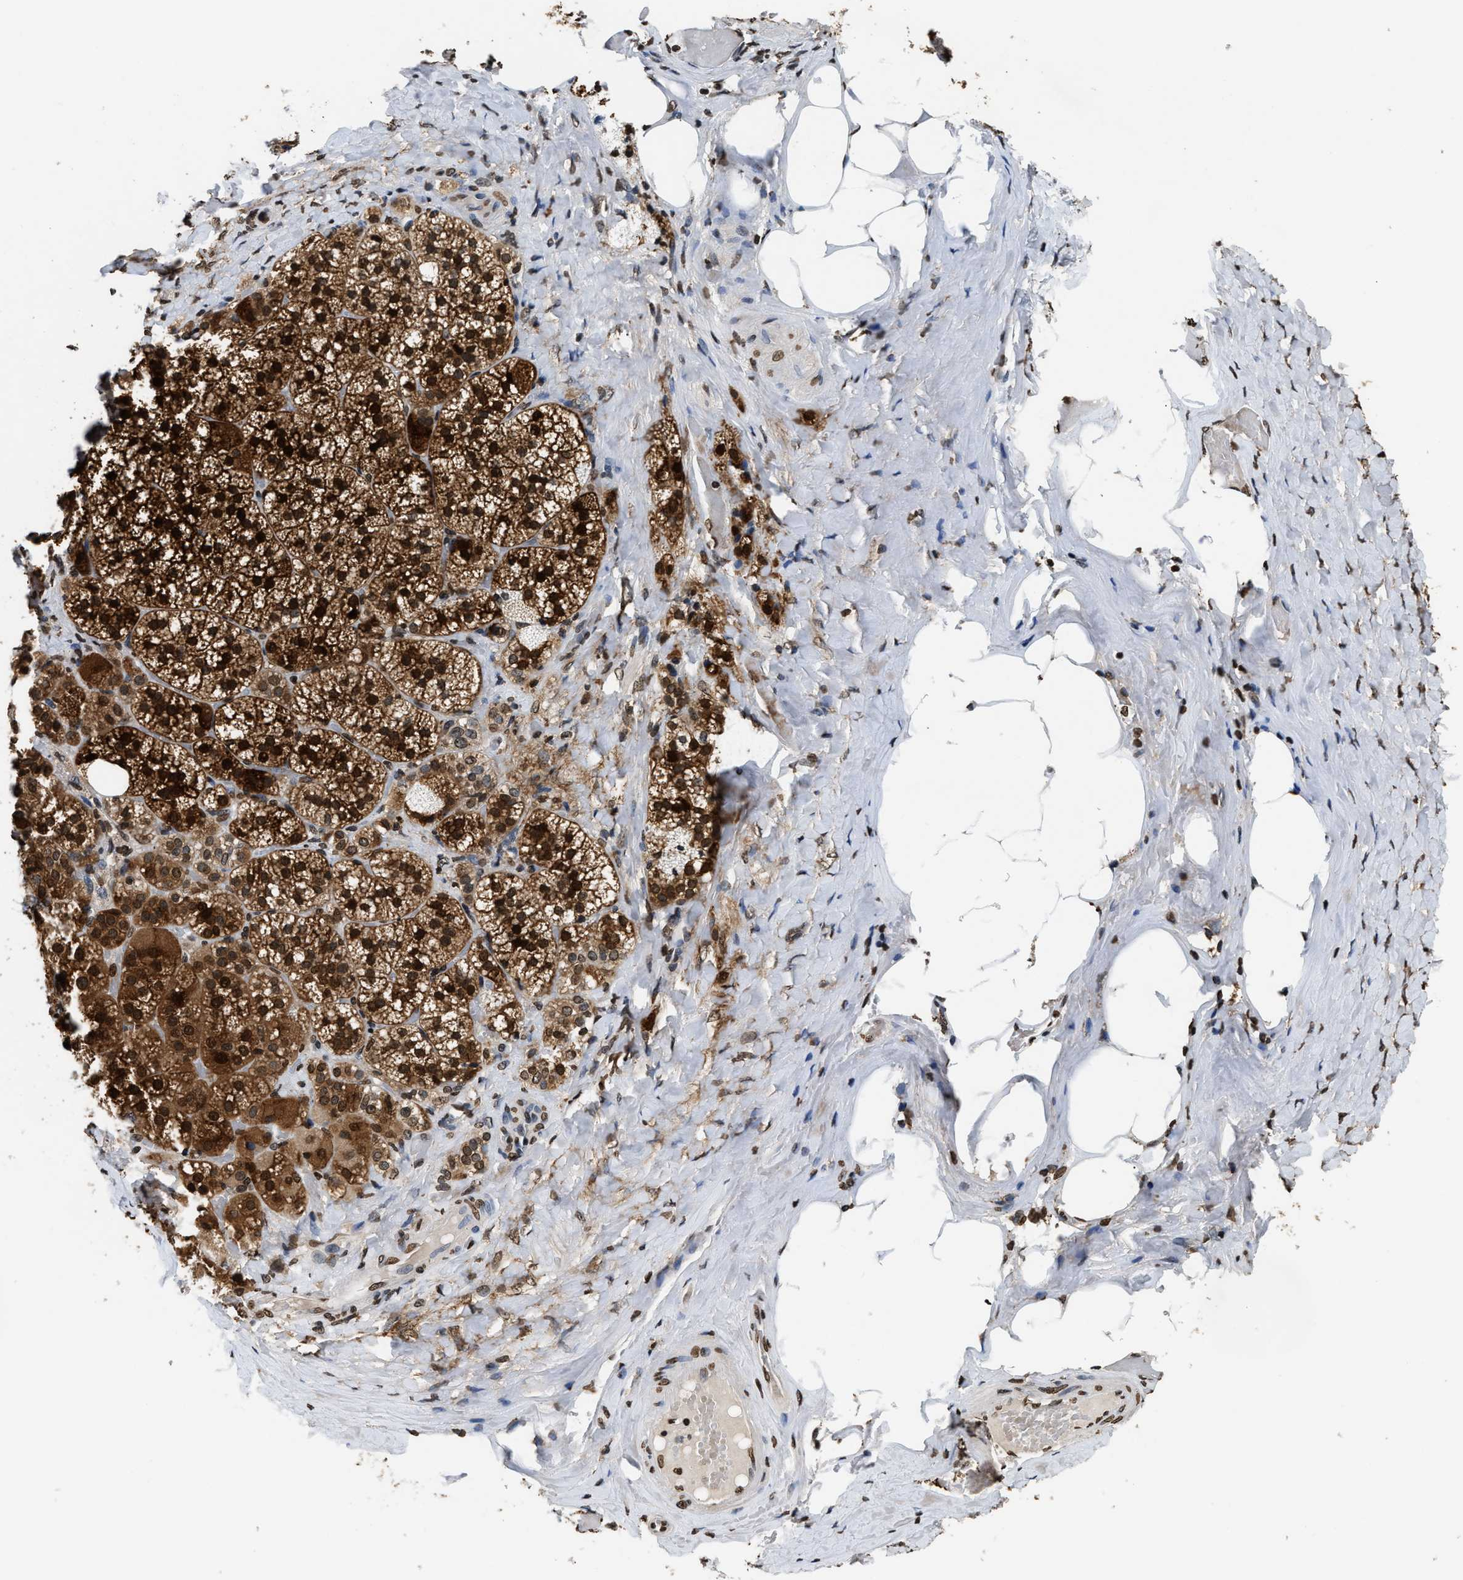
{"staining": {"intensity": "strong", "quantity": ">75%", "location": "cytoplasmic/membranous,nuclear"}, "tissue": "adrenal gland", "cell_type": "Glandular cells", "image_type": "normal", "snomed": [{"axis": "morphology", "description": "Normal tissue, NOS"}, {"axis": "topography", "description": "Adrenal gland"}], "caption": "Protein staining shows strong cytoplasmic/membranous,nuclear expression in about >75% of glandular cells in benign adrenal gland. The protein is shown in brown color, while the nuclei are stained blue.", "gene": "DNASE1L3", "patient": {"sex": "female", "age": 59}}